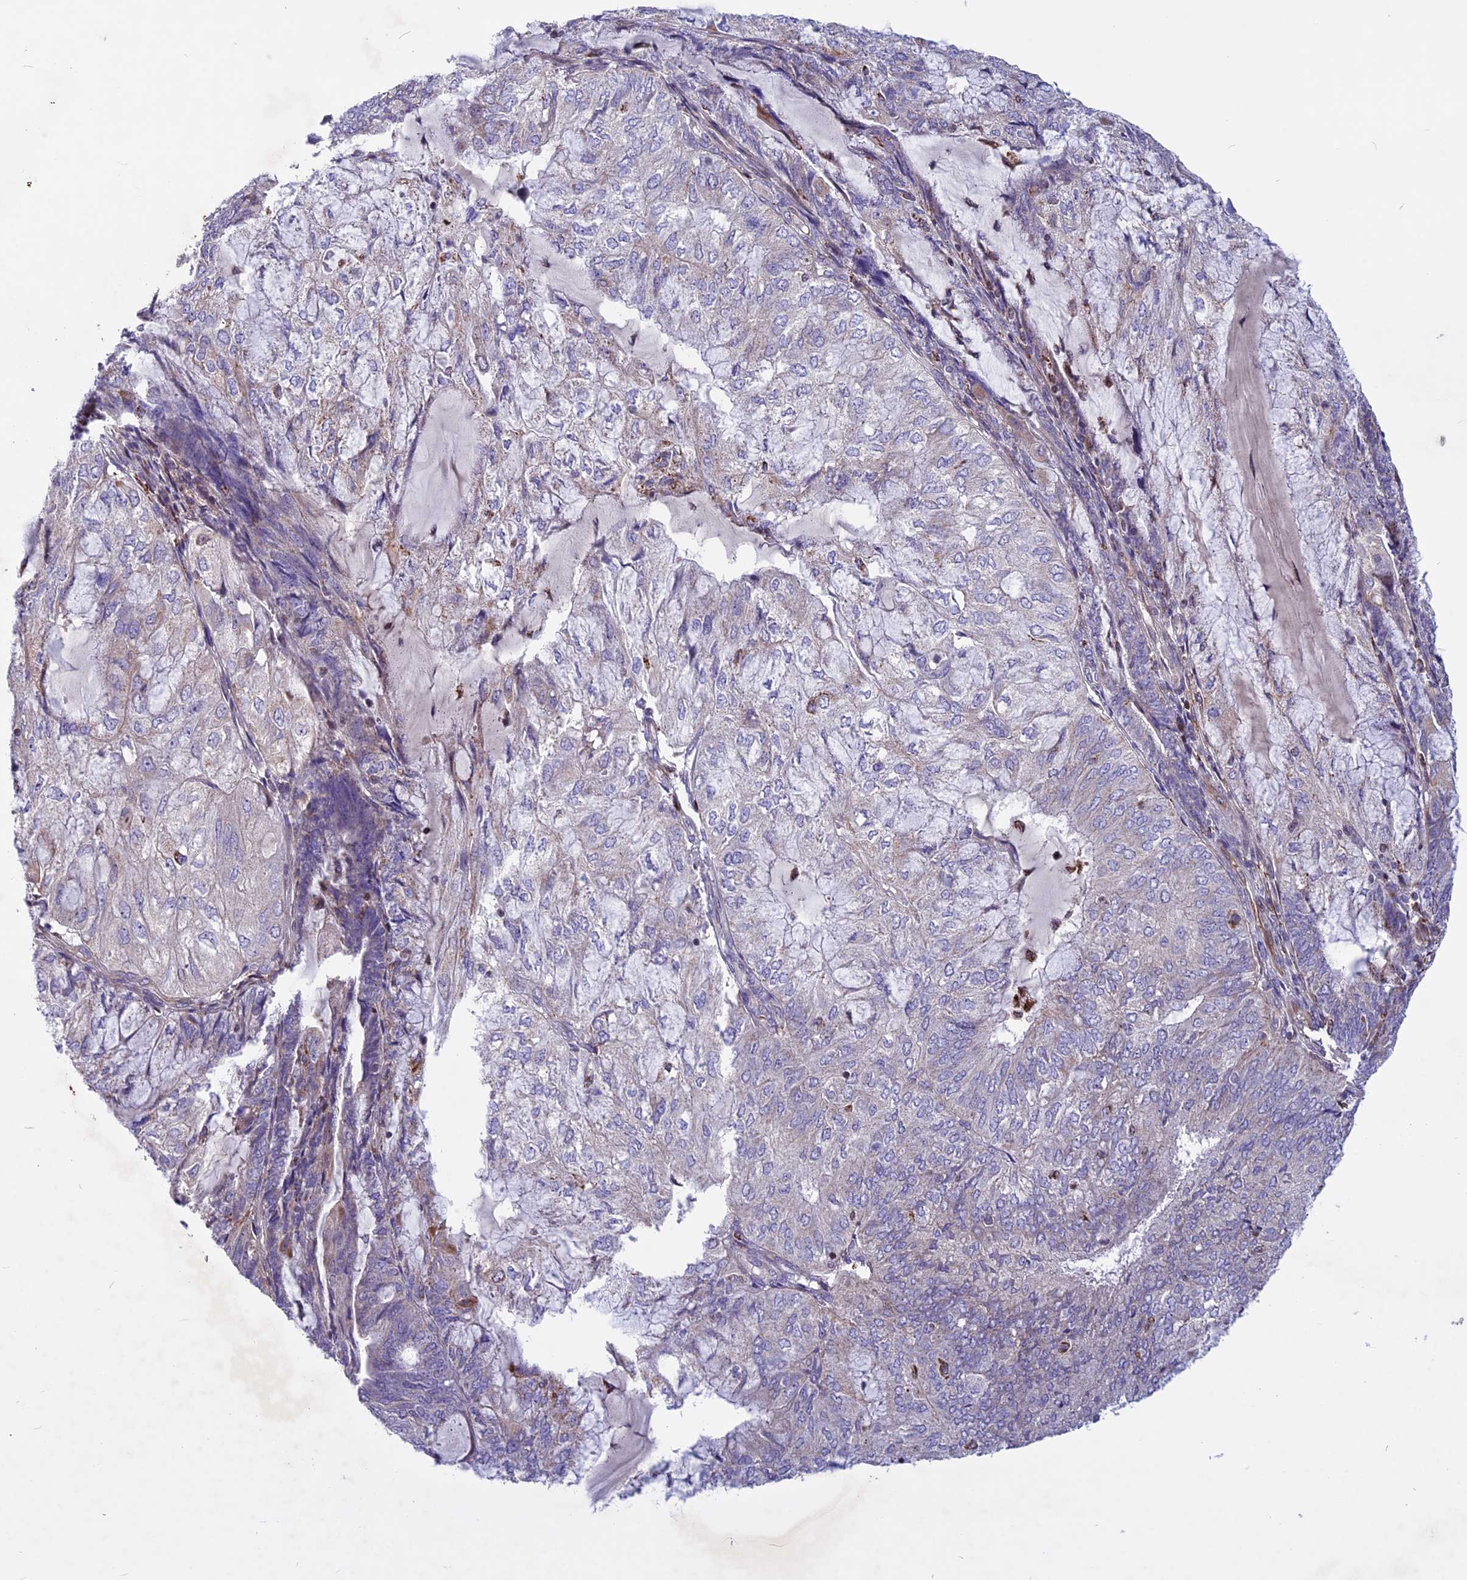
{"staining": {"intensity": "weak", "quantity": "<25%", "location": "cytoplasmic/membranous"}, "tissue": "endometrial cancer", "cell_type": "Tumor cells", "image_type": "cancer", "snomed": [{"axis": "morphology", "description": "Adenocarcinoma, NOS"}, {"axis": "topography", "description": "Endometrium"}], "caption": "Immunohistochemistry (IHC) micrograph of human adenocarcinoma (endometrial) stained for a protein (brown), which displays no positivity in tumor cells.", "gene": "MIEF2", "patient": {"sex": "female", "age": 81}}